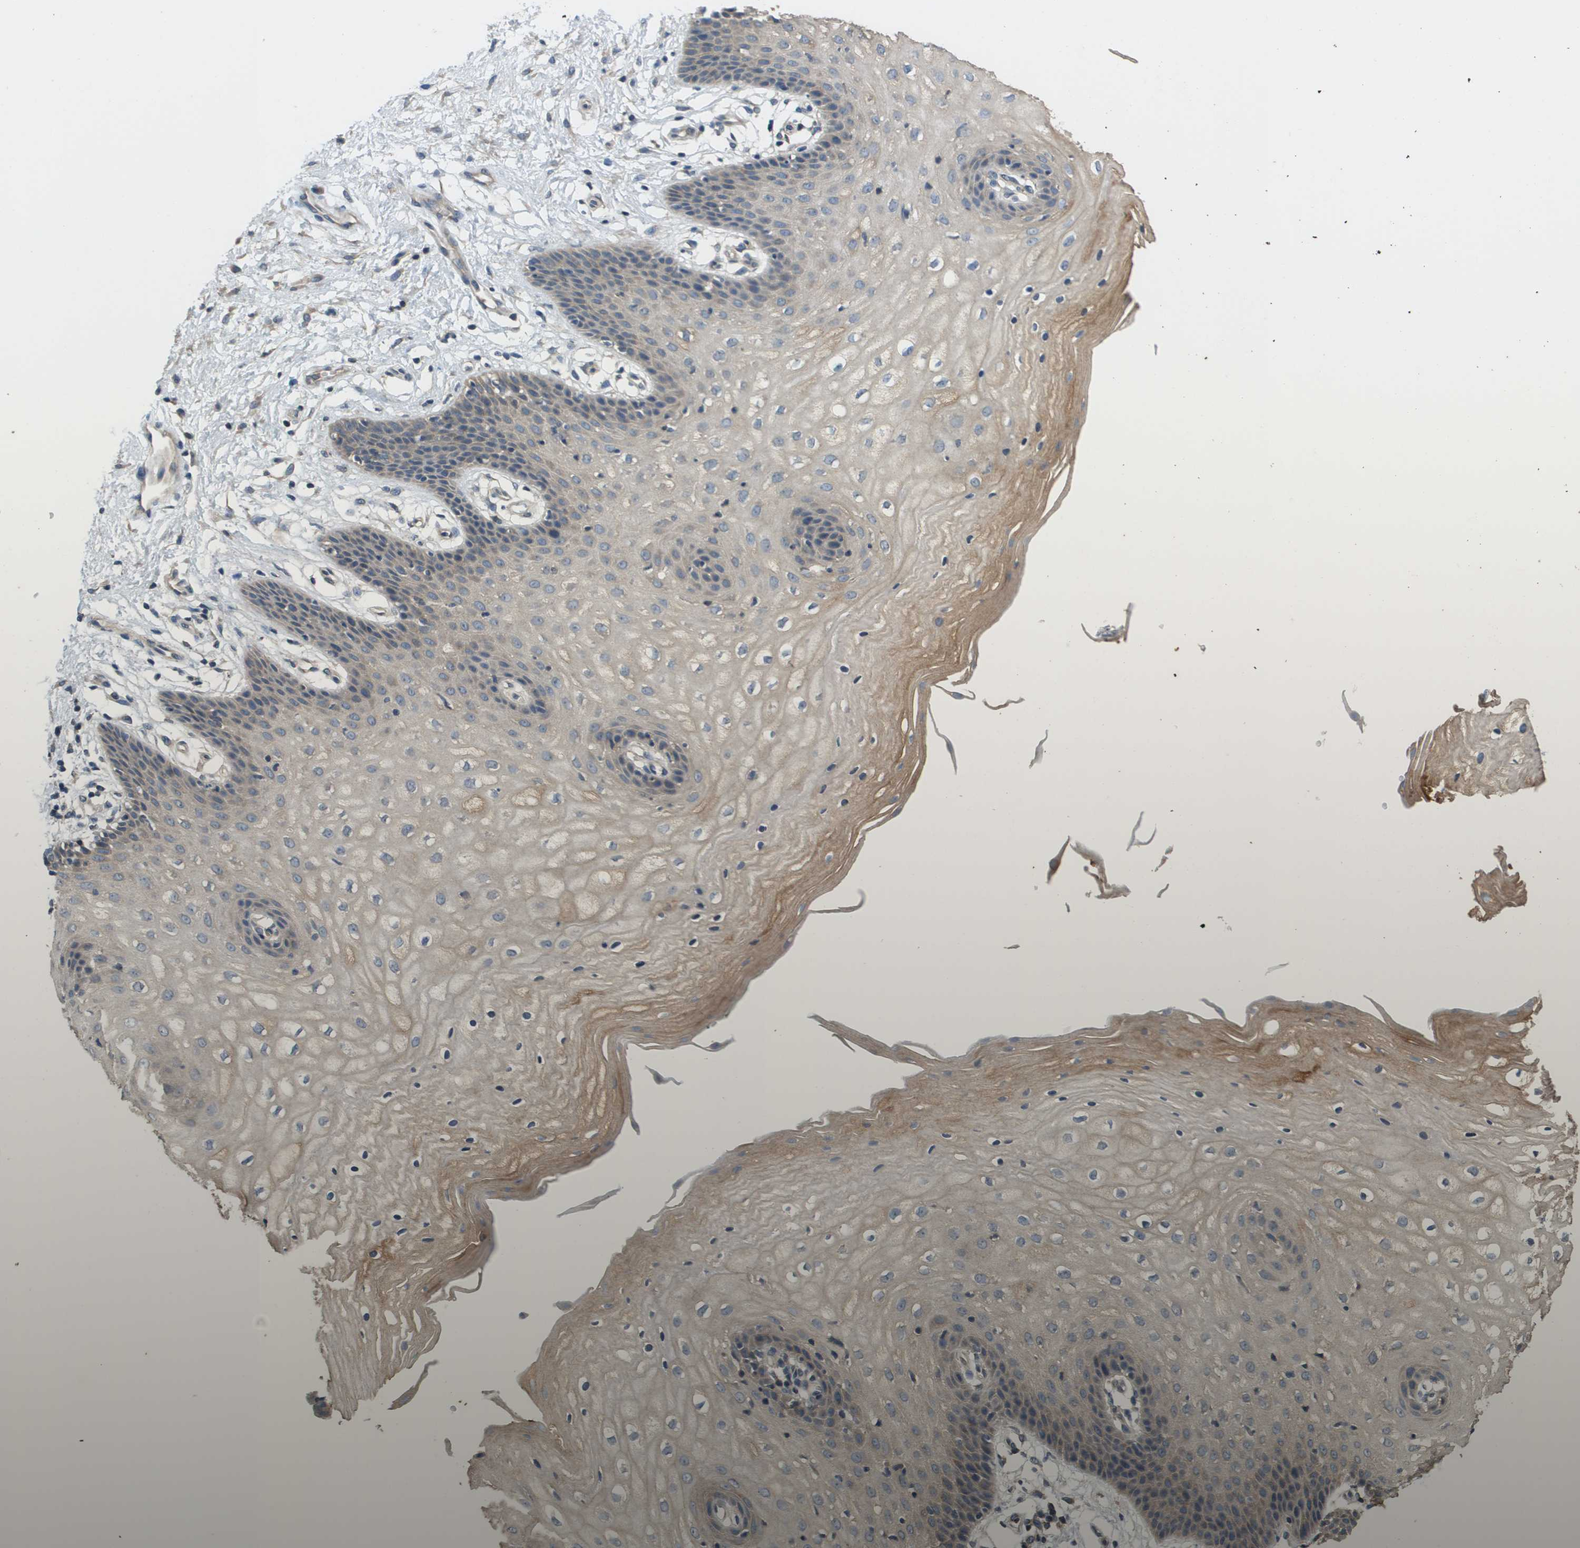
{"staining": {"intensity": "weak", "quantity": "<25%", "location": "cytoplasmic/membranous"}, "tissue": "vagina", "cell_type": "Squamous epithelial cells", "image_type": "normal", "snomed": [{"axis": "morphology", "description": "Normal tissue, NOS"}, {"axis": "topography", "description": "Vagina"}], "caption": "Protein analysis of unremarkable vagina displays no significant expression in squamous epithelial cells. (Brightfield microscopy of DAB immunohistochemistry at high magnification).", "gene": "KRT23", "patient": {"sex": "female", "age": 34}}